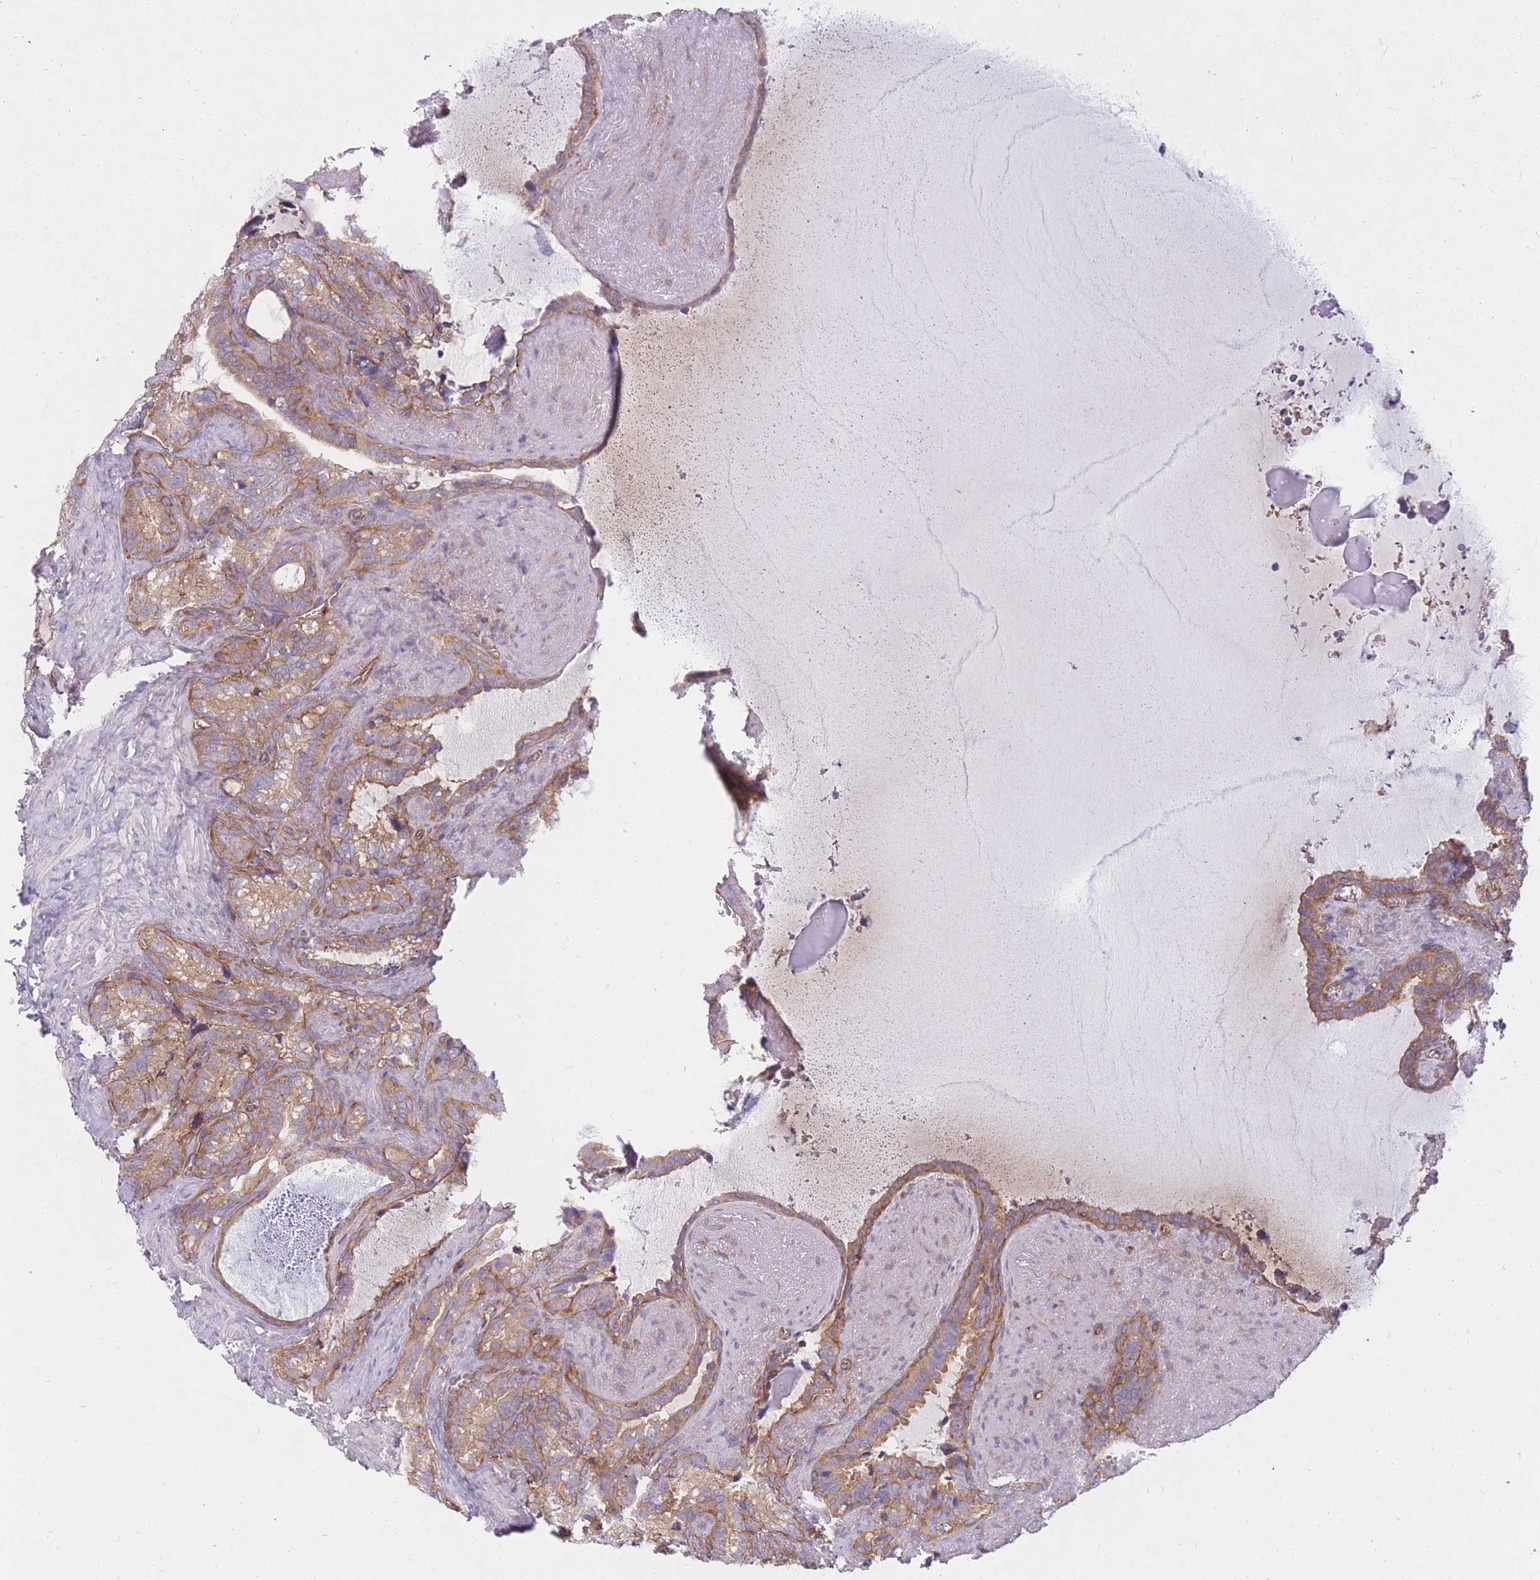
{"staining": {"intensity": "moderate", "quantity": ">75%", "location": "cytoplasmic/membranous"}, "tissue": "seminal vesicle", "cell_type": "Glandular cells", "image_type": "normal", "snomed": [{"axis": "morphology", "description": "Normal tissue, NOS"}, {"axis": "topography", "description": "Prostate"}, {"axis": "topography", "description": "Seminal veicle"}], "caption": "Immunohistochemistry (DAB (3,3'-diaminobenzidine)) staining of benign seminal vesicle reveals moderate cytoplasmic/membranous protein staining in about >75% of glandular cells.", "gene": "GGA1", "patient": {"sex": "male", "age": 58}}